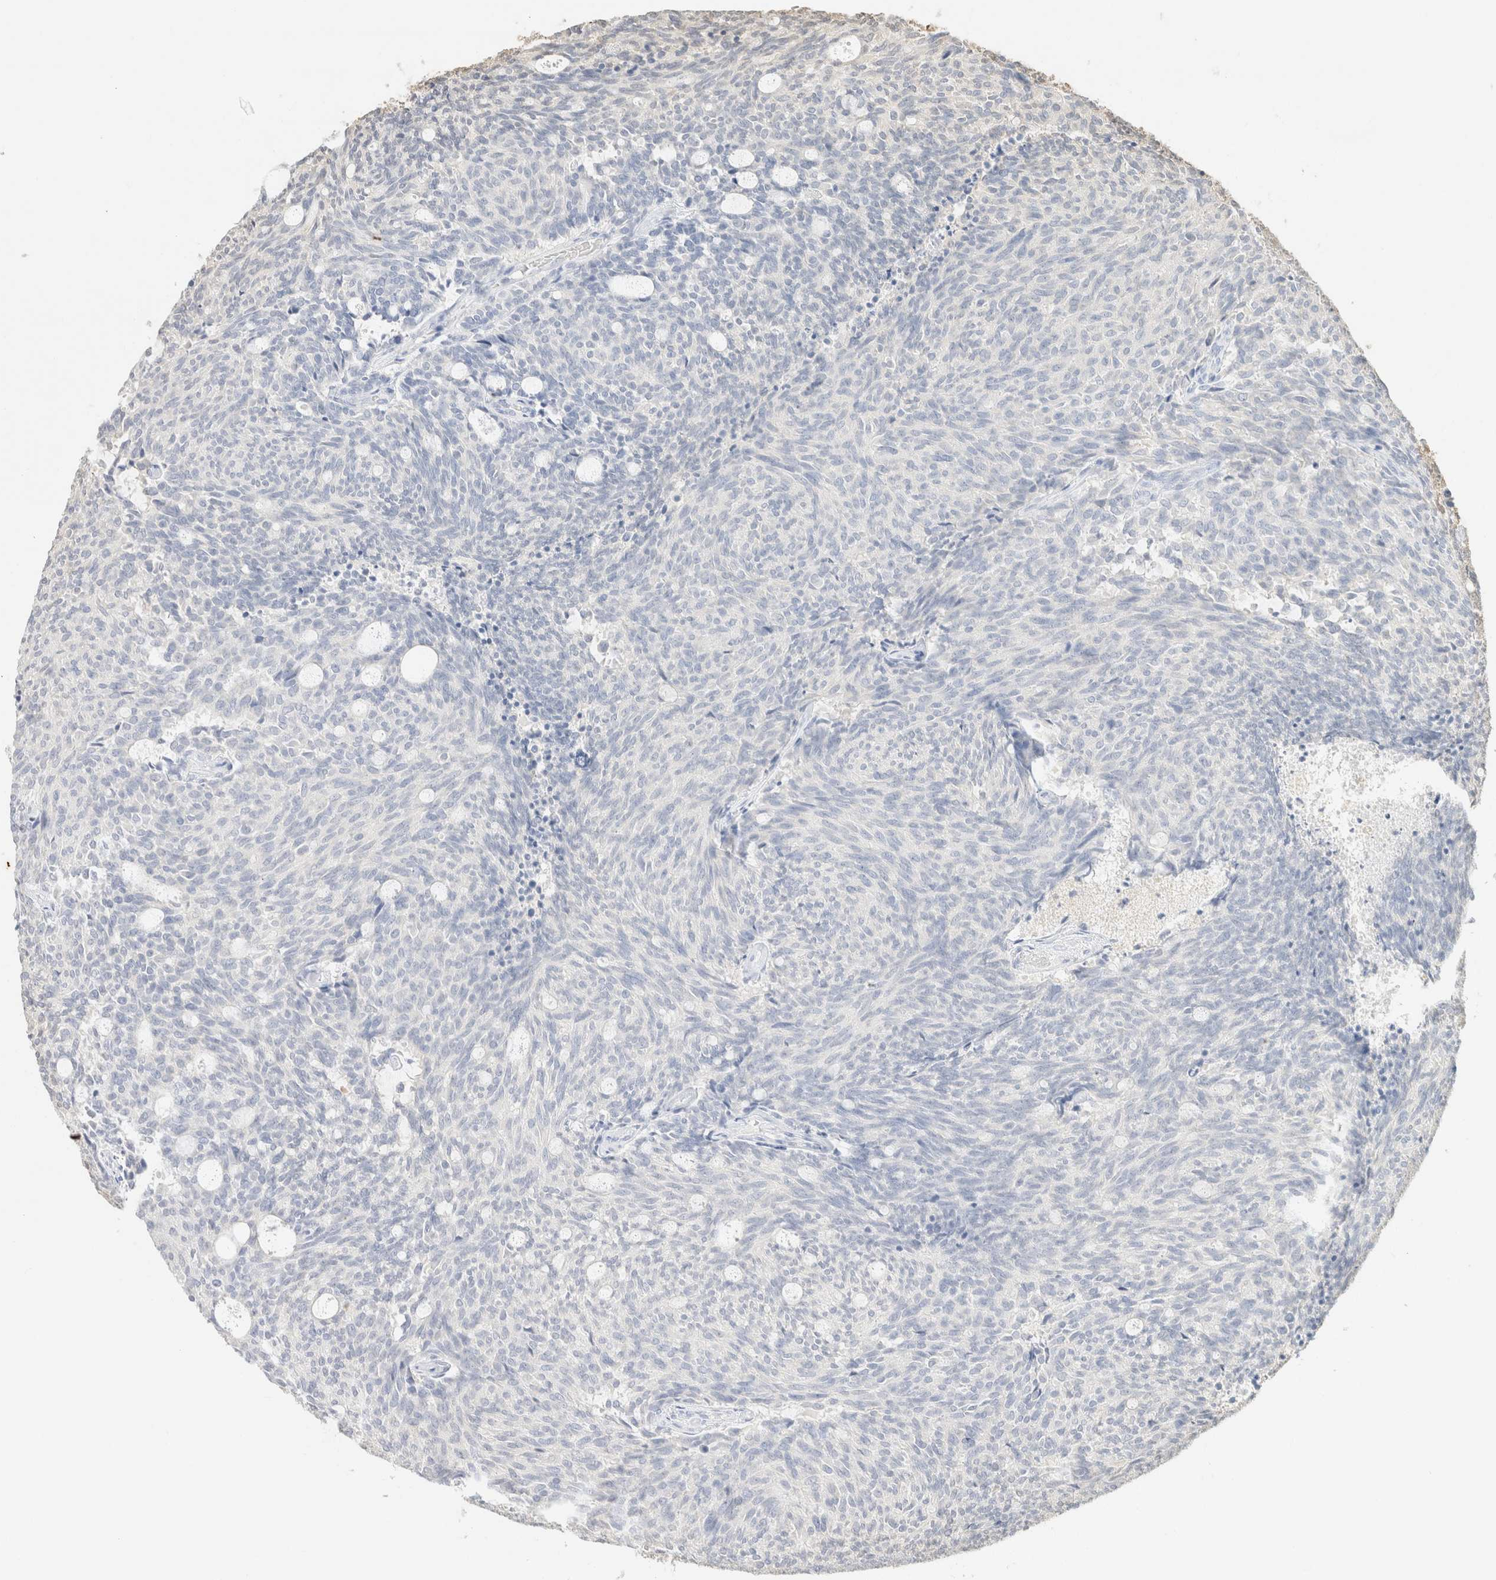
{"staining": {"intensity": "negative", "quantity": "none", "location": "none"}, "tissue": "carcinoid", "cell_type": "Tumor cells", "image_type": "cancer", "snomed": [{"axis": "morphology", "description": "Carcinoid, malignant, NOS"}, {"axis": "topography", "description": "Pancreas"}], "caption": "Carcinoid stained for a protein using IHC reveals no staining tumor cells.", "gene": "CPA1", "patient": {"sex": "female", "age": 54}}